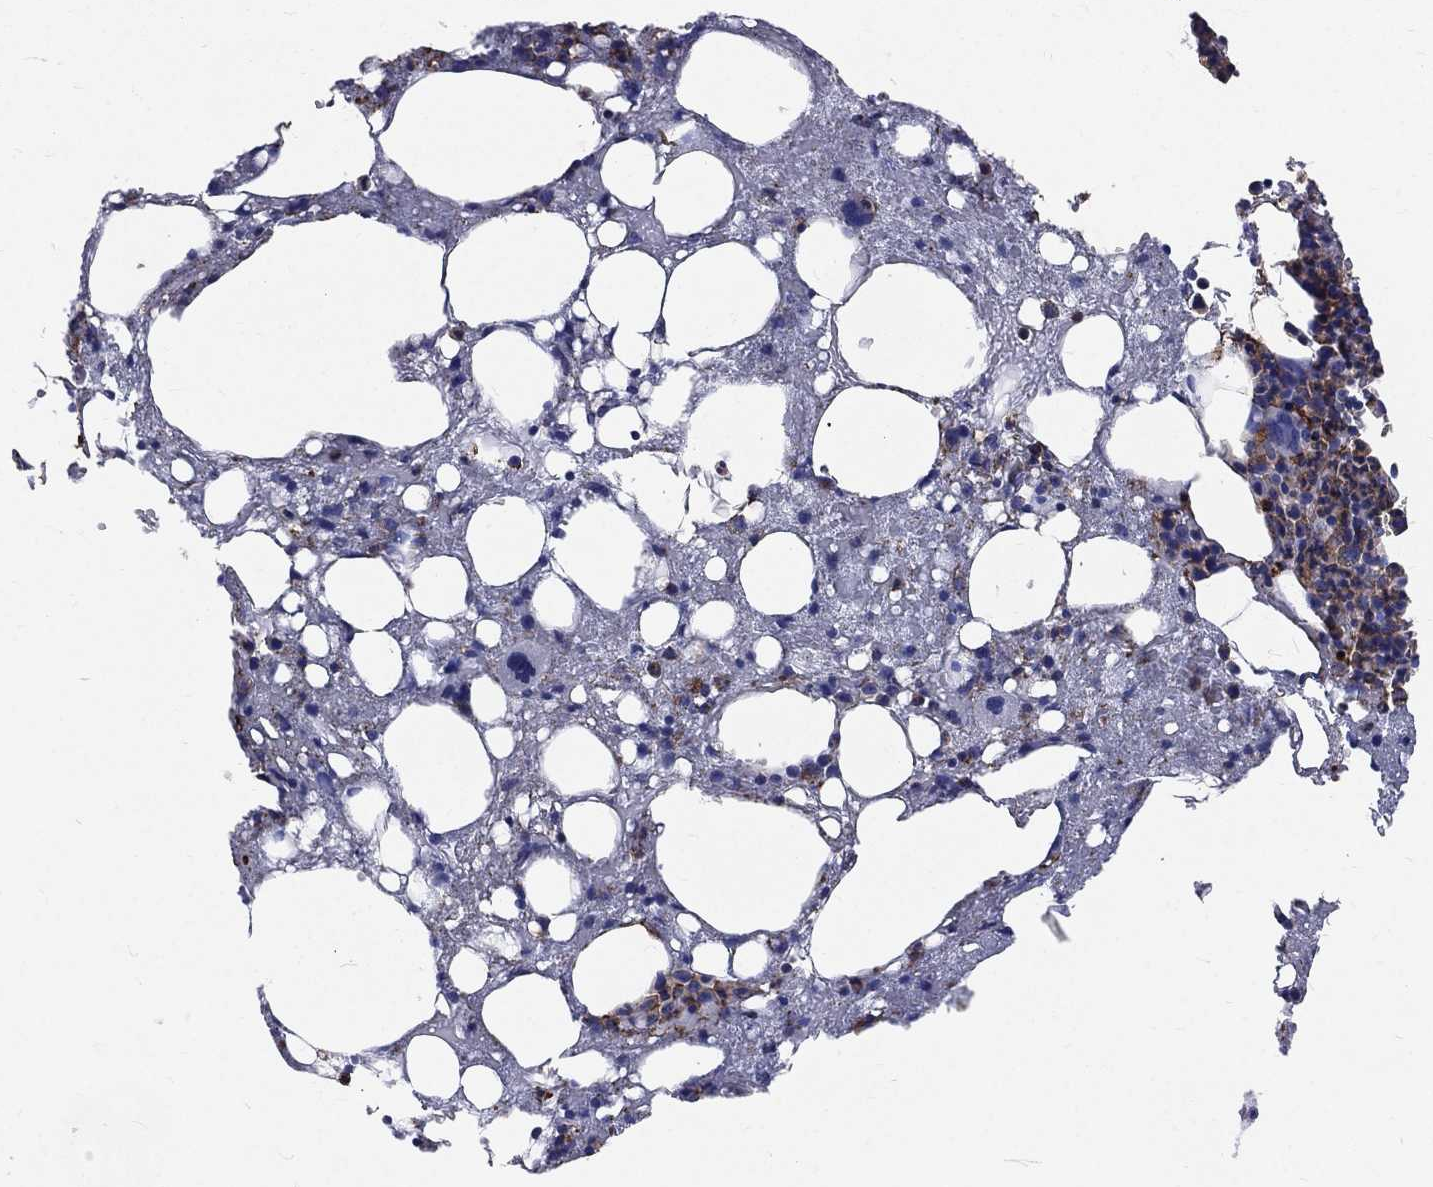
{"staining": {"intensity": "moderate", "quantity": "<25%", "location": "cytoplasmic/membranous"}, "tissue": "bone marrow", "cell_type": "Hematopoietic cells", "image_type": "normal", "snomed": [{"axis": "morphology", "description": "Normal tissue, NOS"}, {"axis": "topography", "description": "Bone marrow"}], "caption": "Brown immunohistochemical staining in unremarkable human bone marrow reveals moderate cytoplasmic/membranous positivity in about <25% of hematopoietic cells.", "gene": "BASP1", "patient": {"sex": "female", "age": 54}}